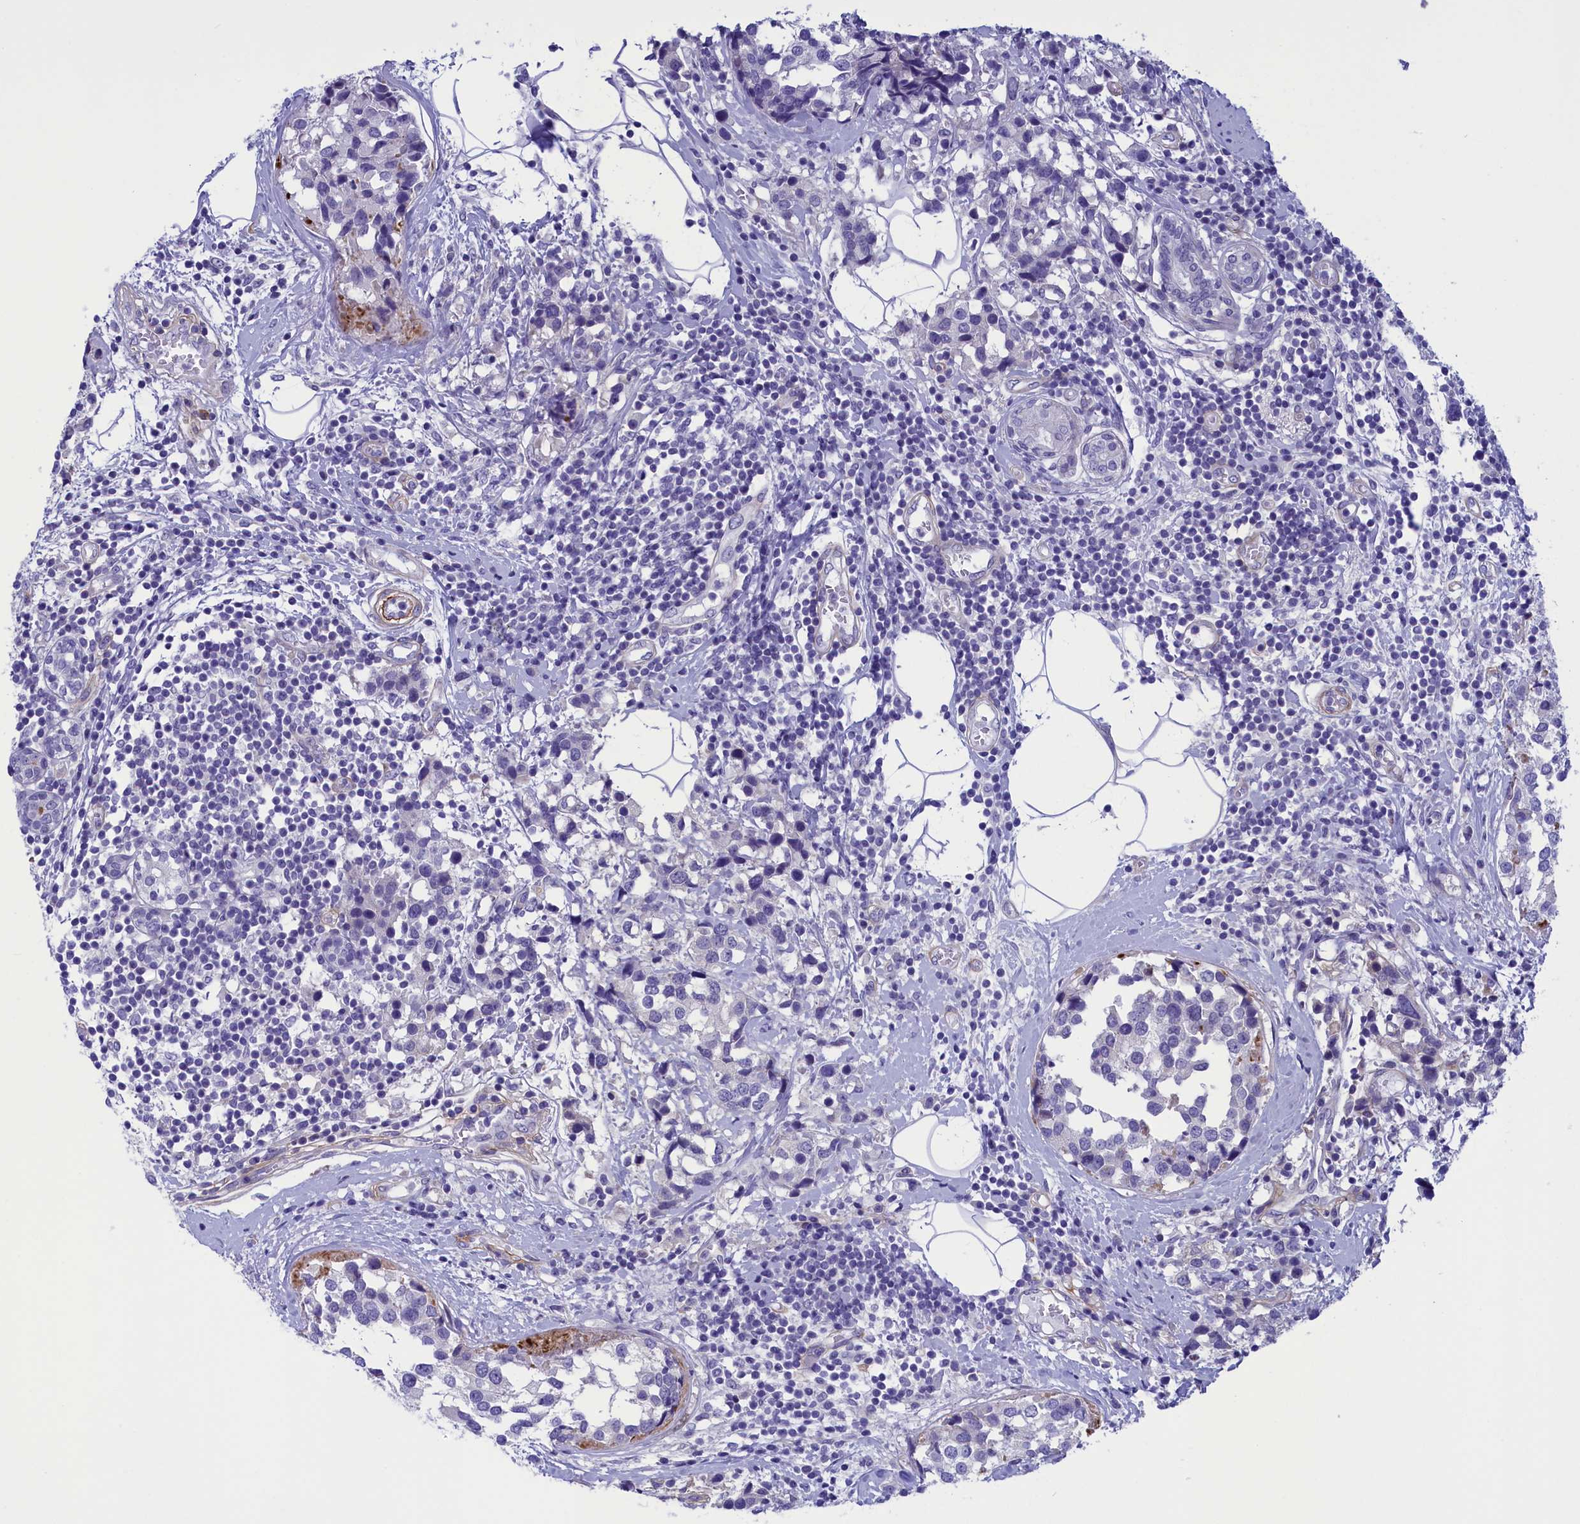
{"staining": {"intensity": "negative", "quantity": "none", "location": "none"}, "tissue": "breast cancer", "cell_type": "Tumor cells", "image_type": "cancer", "snomed": [{"axis": "morphology", "description": "Lobular carcinoma"}, {"axis": "topography", "description": "Breast"}], "caption": "Breast cancer (lobular carcinoma) stained for a protein using IHC demonstrates no expression tumor cells.", "gene": "LOXL1", "patient": {"sex": "female", "age": 59}}